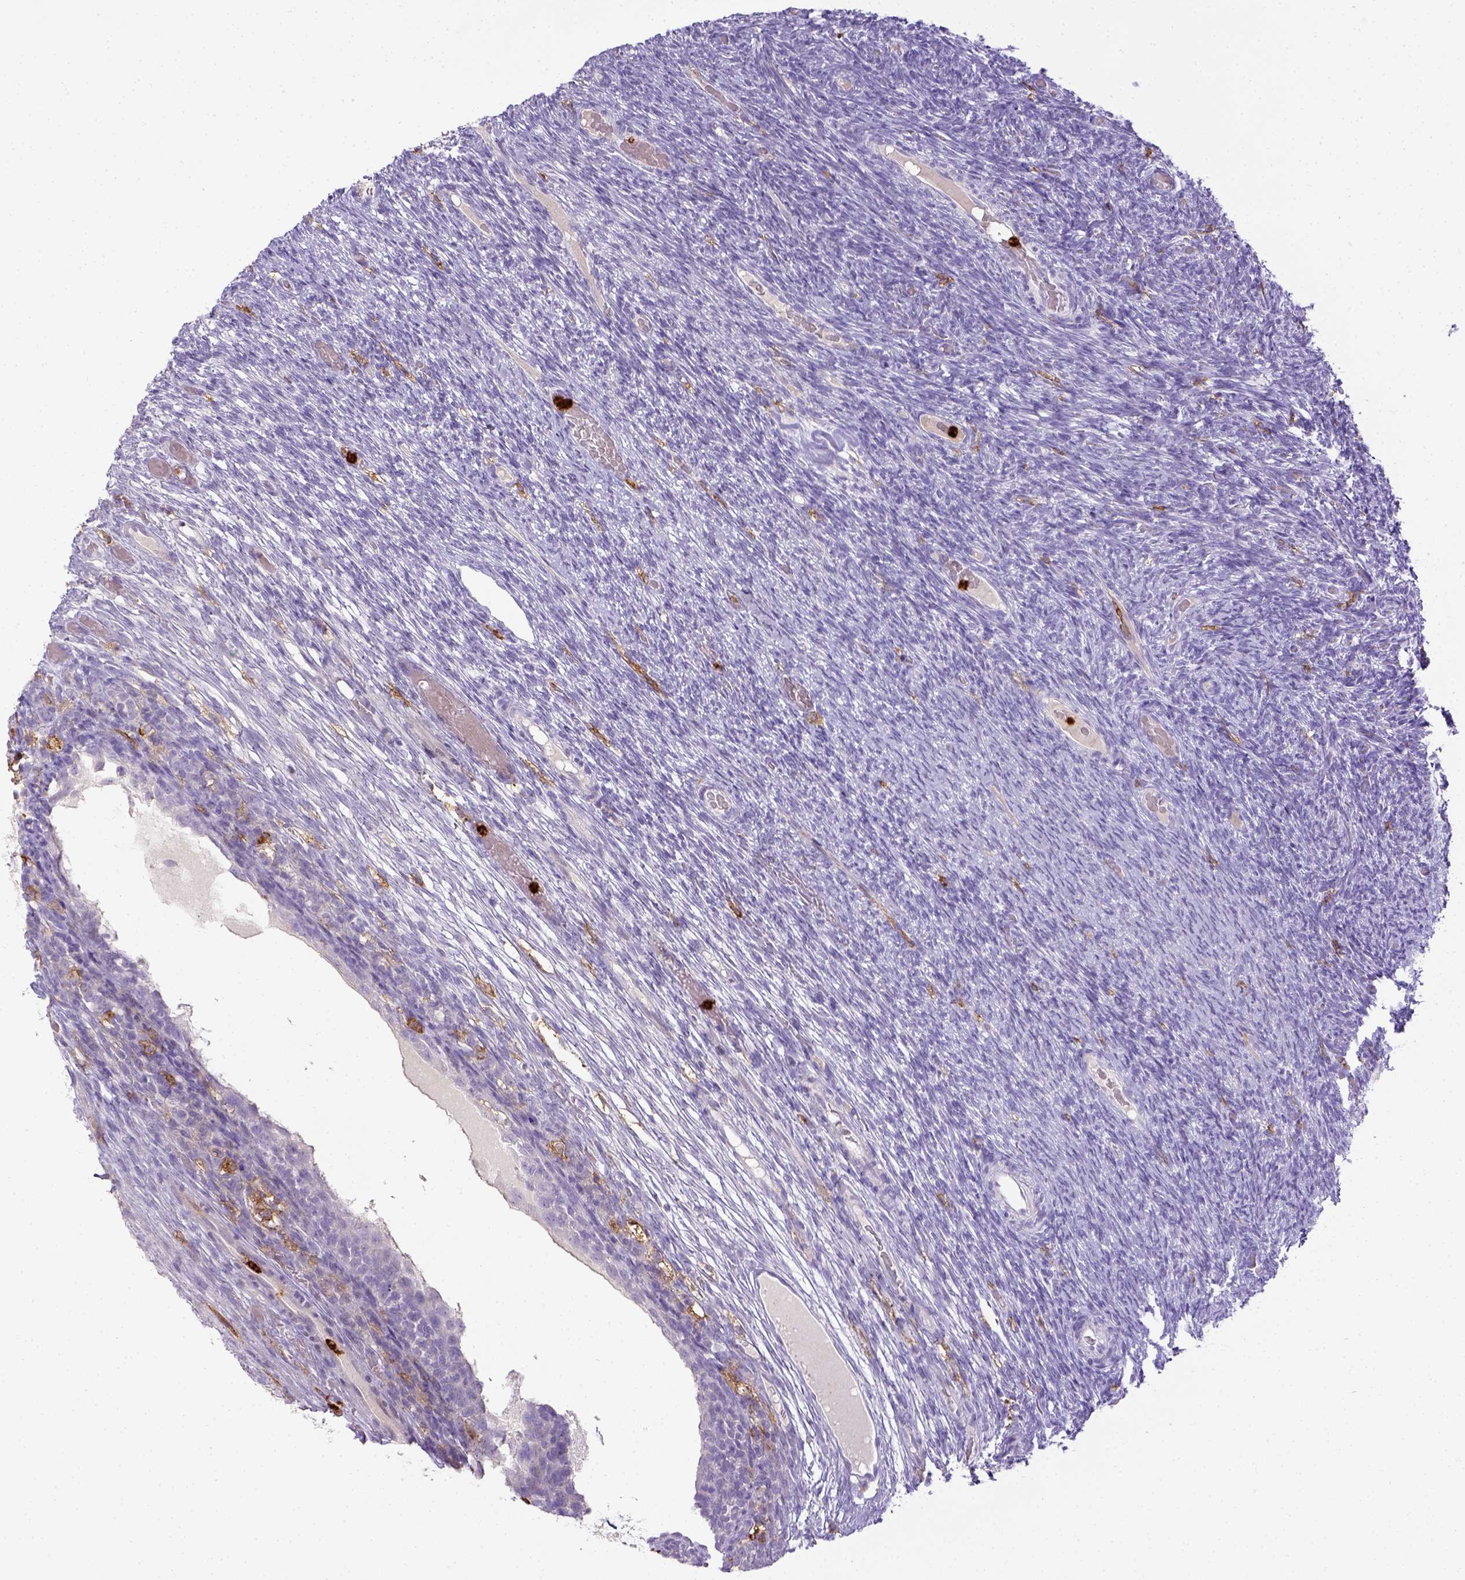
{"staining": {"intensity": "negative", "quantity": "none", "location": "none"}, "tissue": "ovary", "cell_type": "Follicle cells", "image_type": "normal", "snomed": [{"axis": "morphology", "description": "Normal tissue, NOS"}, {"axis": "topography", "description": "Ovary"}], "caption": "DAB immunohistochemical staining of unremarkable ovary displays no significant expression in follicle cells. (Brightfield microscopy of DAB (3,3'-diaminobenzidine) immunohistochemistry (IHC) at high magnification).", "gene": "ITGAM", "patient": {"sex": "female", "age": 34}}